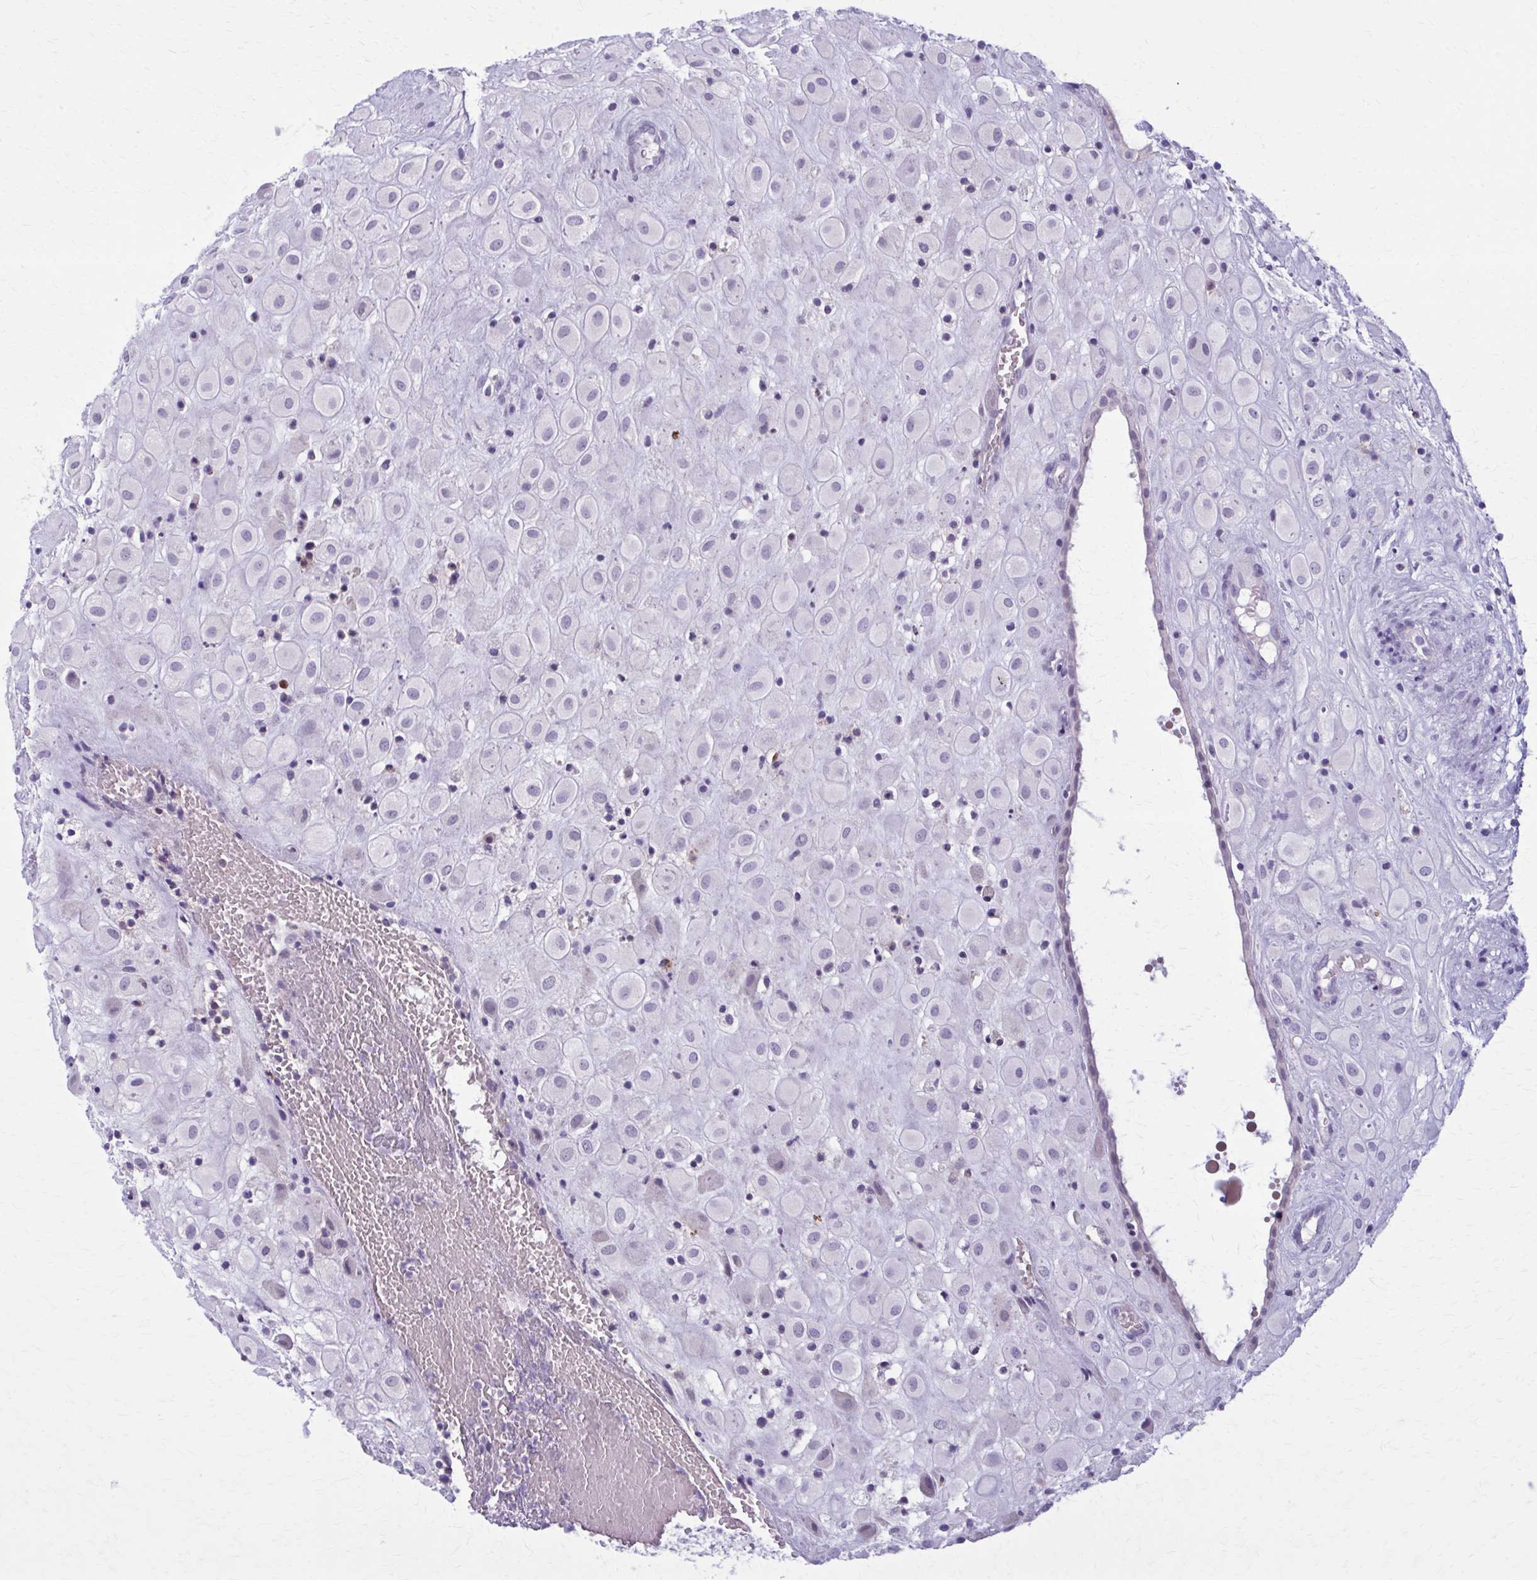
{"staining": {"intensity": "negative", "quantity": "none", "location": "none"}, "tissue": "placenta", "cell_type": "Decidual cells", "image_type": "normal", "snomed": [{"axis": "morphology", "description": "Normal tissue, NOS"}, {"axis": "topography", "description": "Placenta"}], "caption": "Photomicrograph shows no significant protein positivity in decidual cells of normal placenta. (Stains: DAB immunohistochemistry with hematoxylin counter stain, Microscopy: brightfield microscopy at high magnification).", "gene": "CD38", "patient": {"sex": "female", "age": 24}}